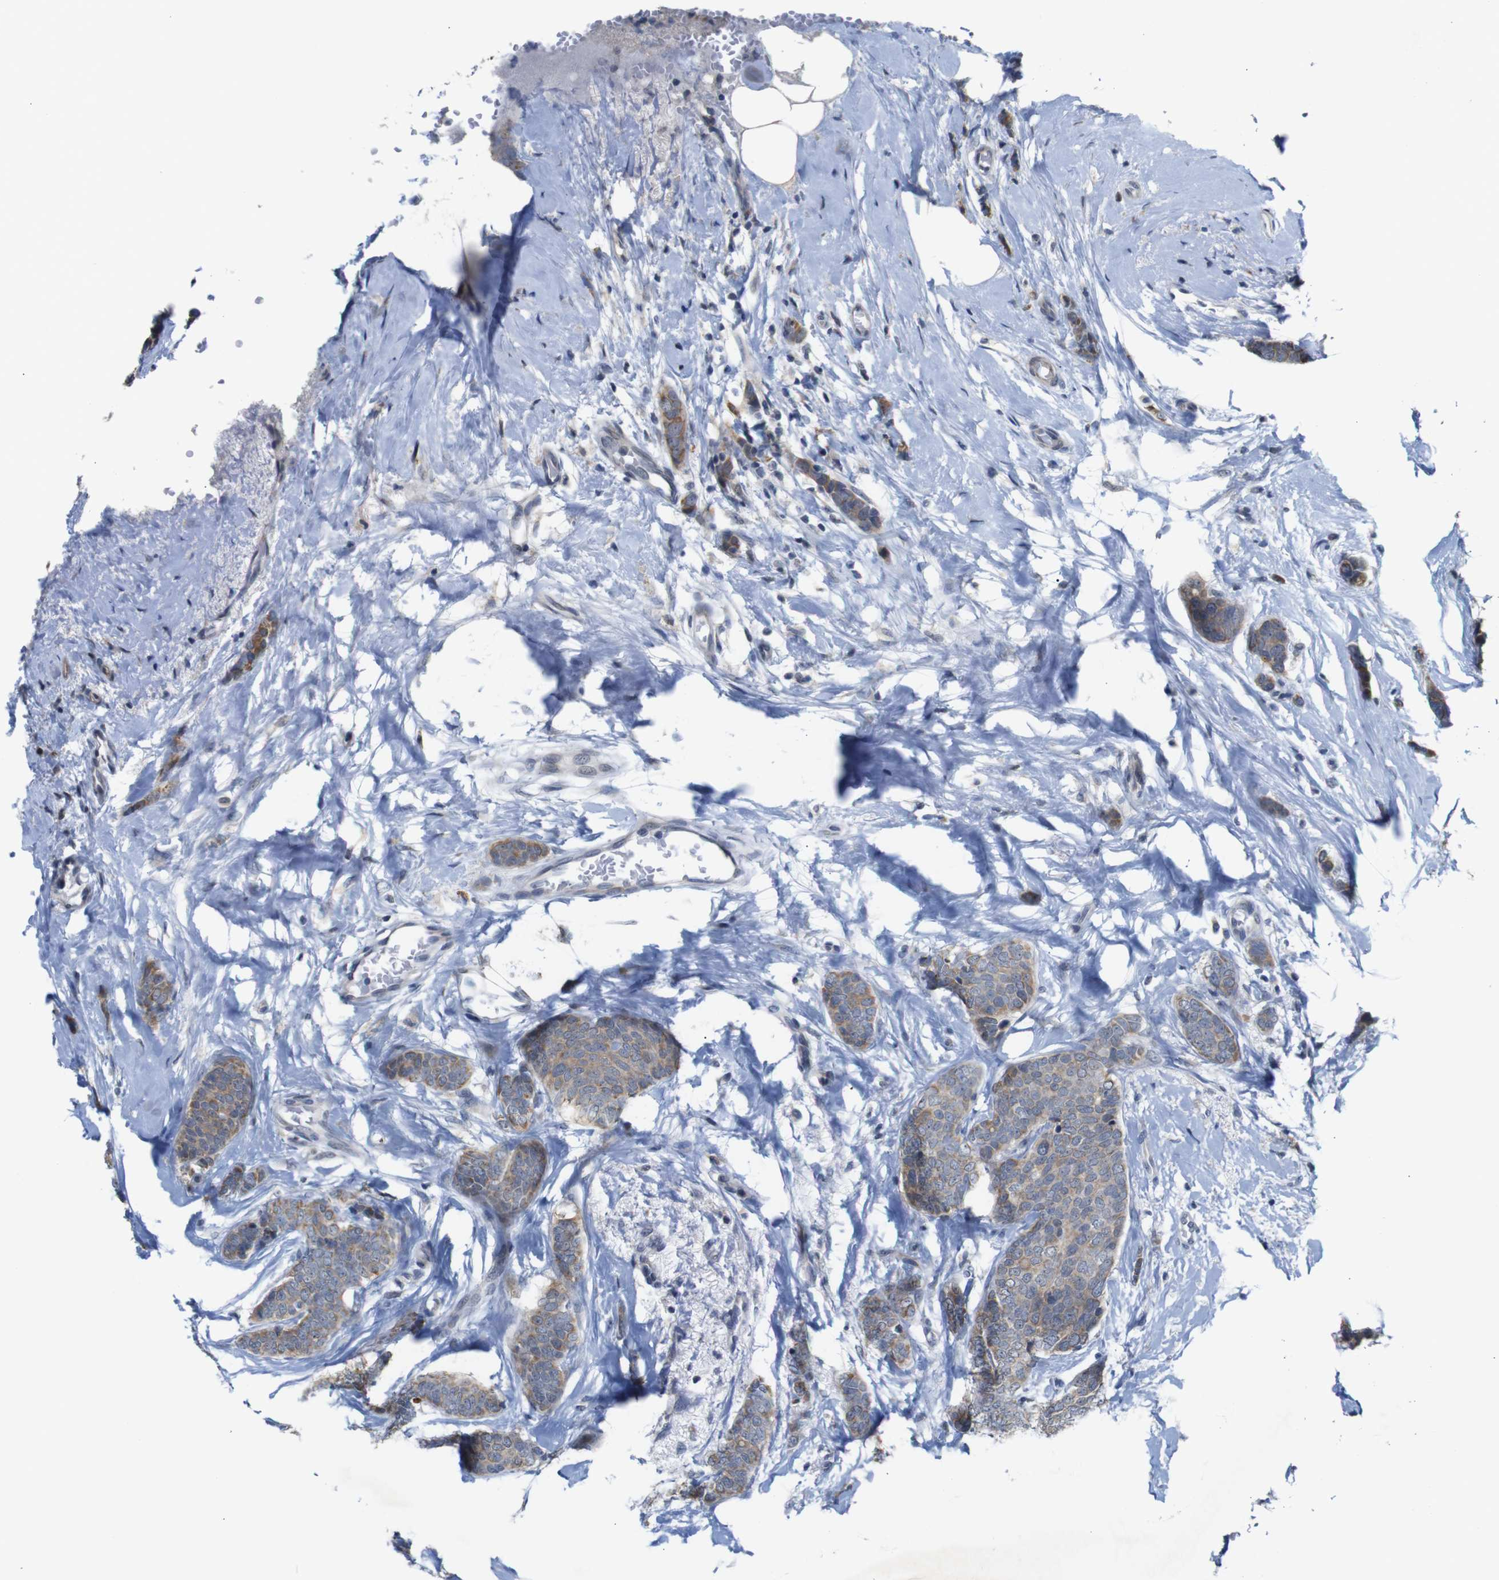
{"staining": {"intensity": "weak", "quantity": ">75%", "location": "cytoplasmic/membranous"}, "tissue": "breast cancer", "cell_type": "Tumor cells", "image_type": "cancer", "snomed": [{"axis": "morphology", "description": "Lobular carcinoma"}, {"axis": "topography", "description": "Skin"}, {"axis": "topography", "description": "Breast"}], "caption": "High-magnification brightfield microscopy of breast cancer (lobular carcinoma) stained with DAB (3,3'-diaminobenzidine) (brown) and counterstained with hematoxylin (blue). tumor cells exhibit weak cytoplasmic/membranous positivity is present in approximately>75% of cells. (IHC, brightfield microscopy, high magnification).", "gene": "ATP7B", "patient": {"sex": "female", "age": 46}}